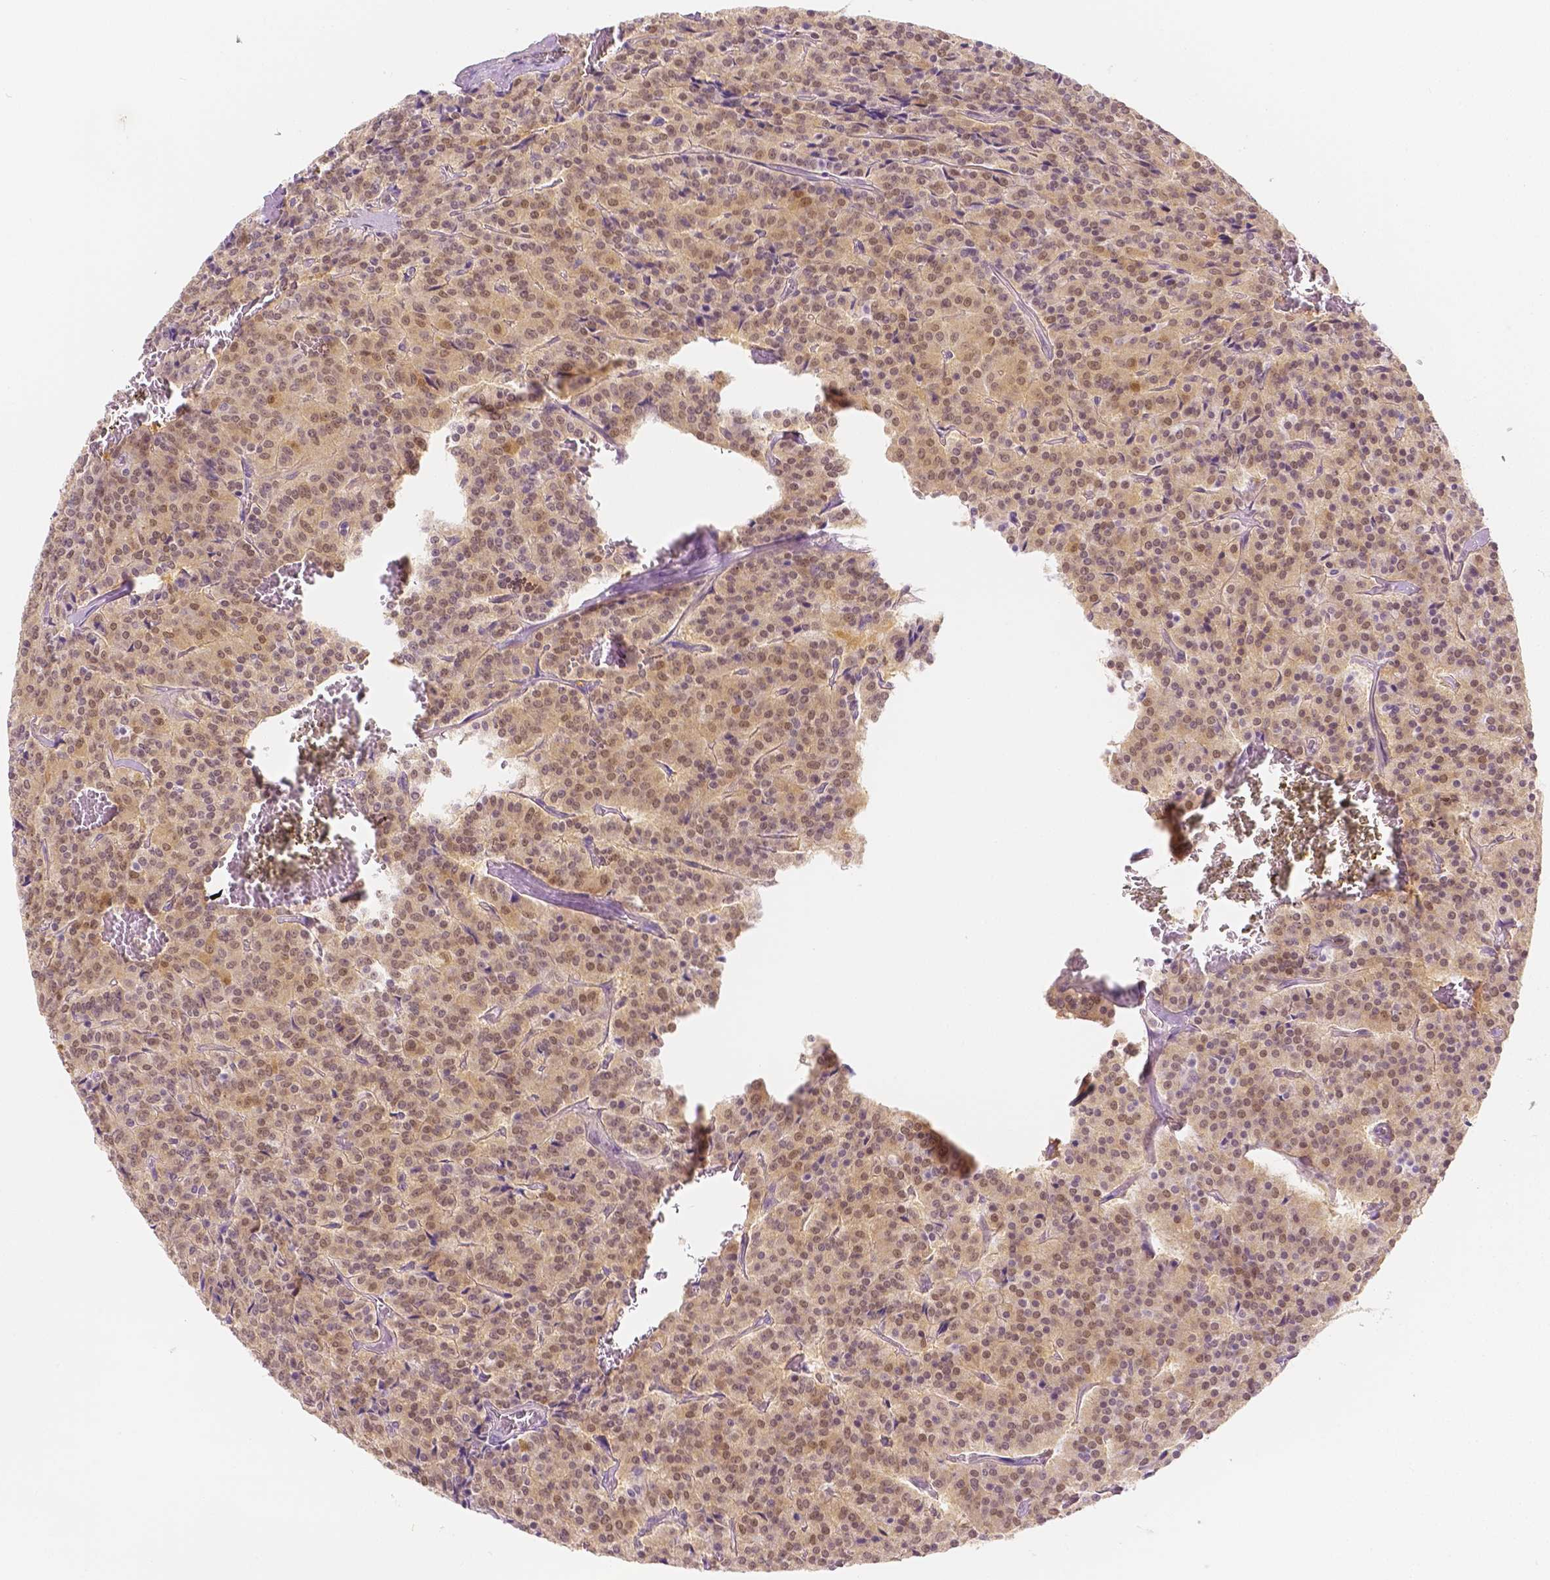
{"staining": {"intensity": "moderate", "quantity": ">75%", "location": "nuclear"}, "tissue": "carcinoid", "cell_type": "Tumor cells", "image_type": "cancer", "snomed": [{"axis": "morphology", "description": "Carcinoid, malignant, NOS"}, {"axis": "topography", "description": "Lung"}], "caption": "The image displays staining of carcinoid (malignant), revealing moderate nuclear protein expression (brown color) within tumor cells.", "gene": "SGTB", "patient": {"sex": "male", "age": 70}}